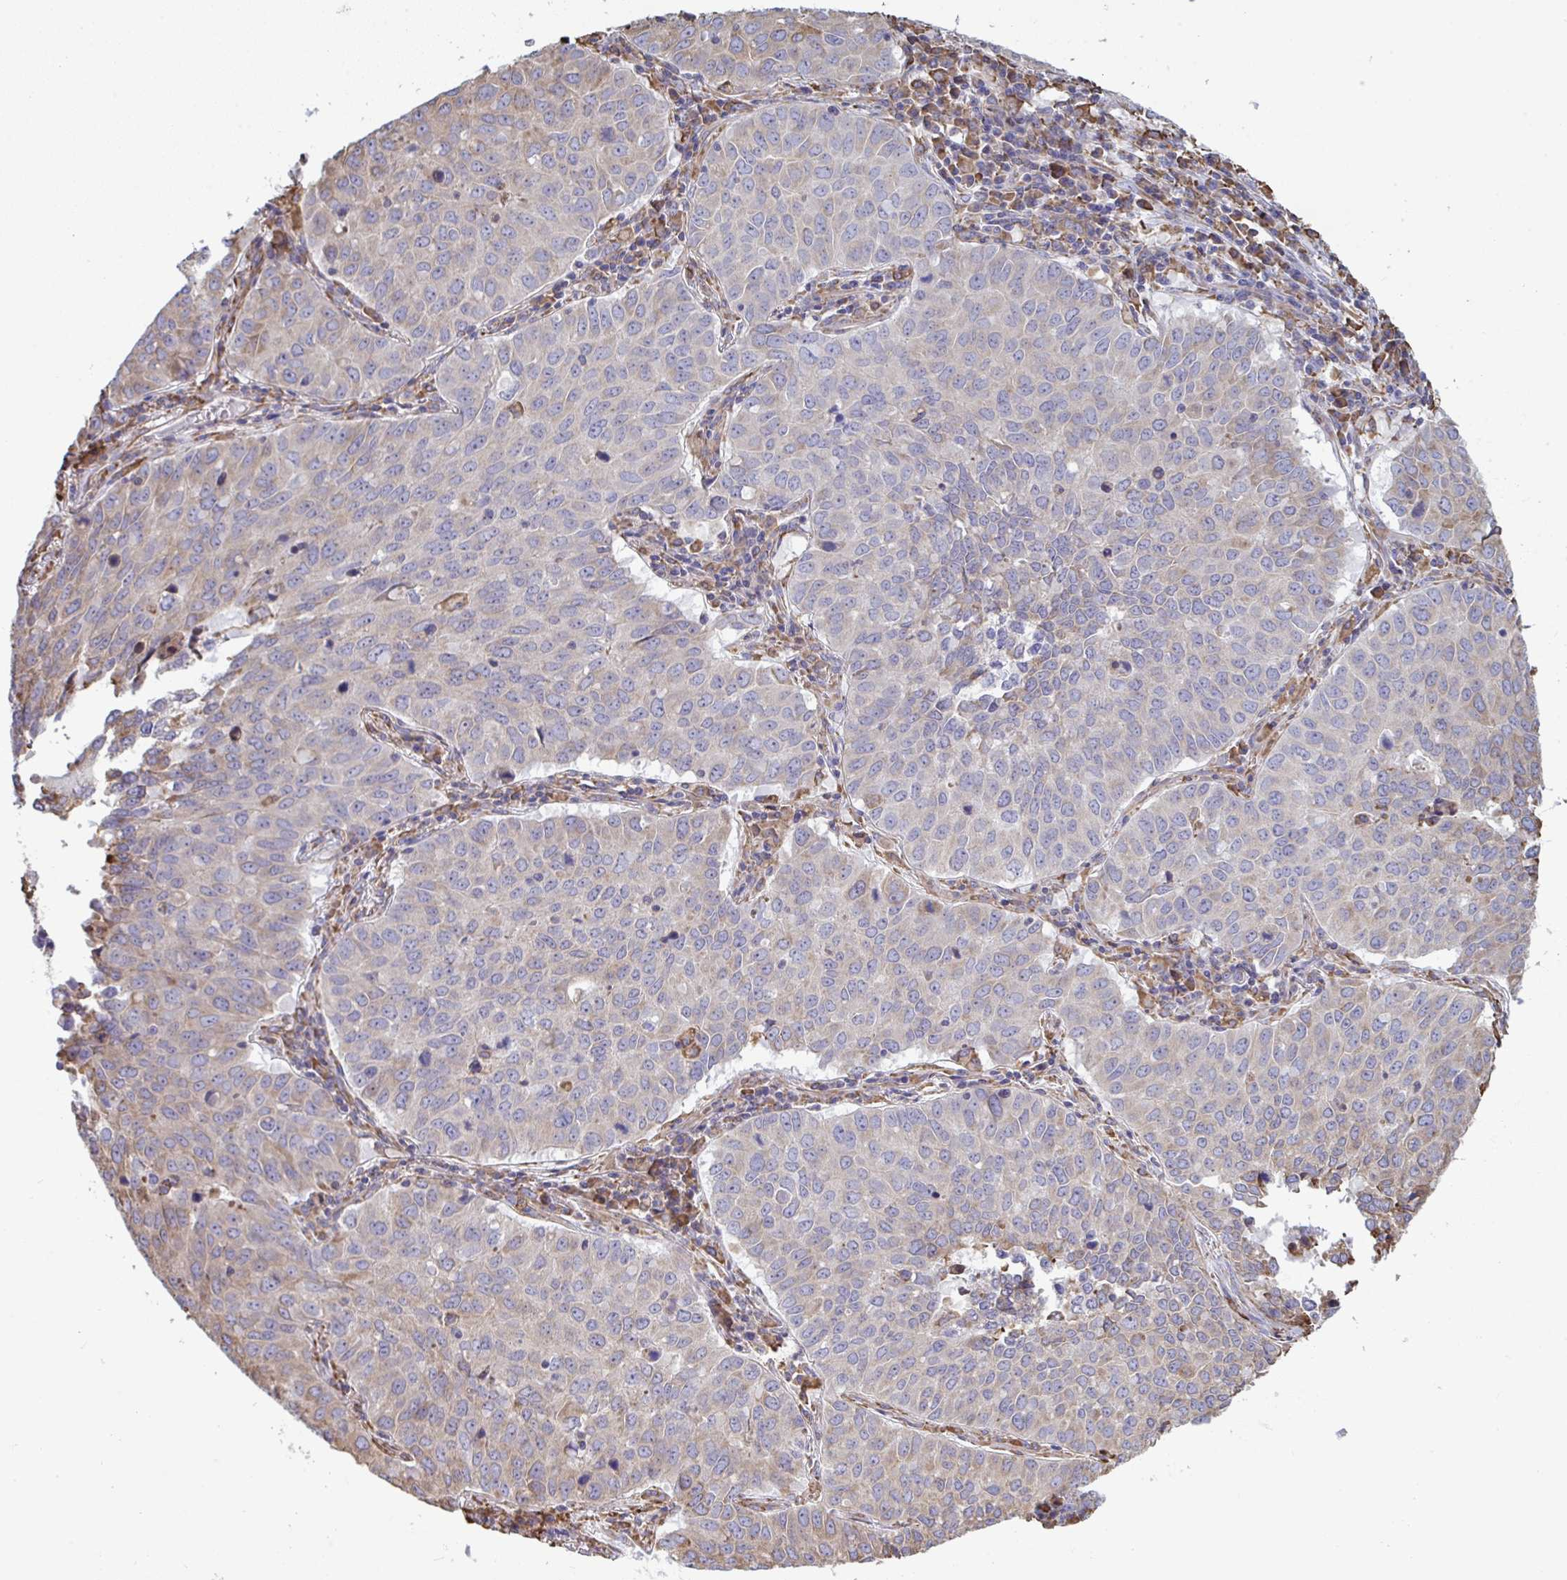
{"staining": {"intensity": "negative", "quantity": "none", "location": "none"}, "tissue": "lung cancer", "cell_type": "Tumor cells", "image_type": "cancer", "snomed": [{"axis": "morphology", "description": "Adenocarcinoma, NOS"}, {"axis": "topography", "description": "Lung"}], "caption": "Immunohistochemistry (IHC) of adenocarcinoma (lung) exhibits no positivity in tumor cells.", "gene": "MYMK", "patient": {"sex": "female", "age": 50}}